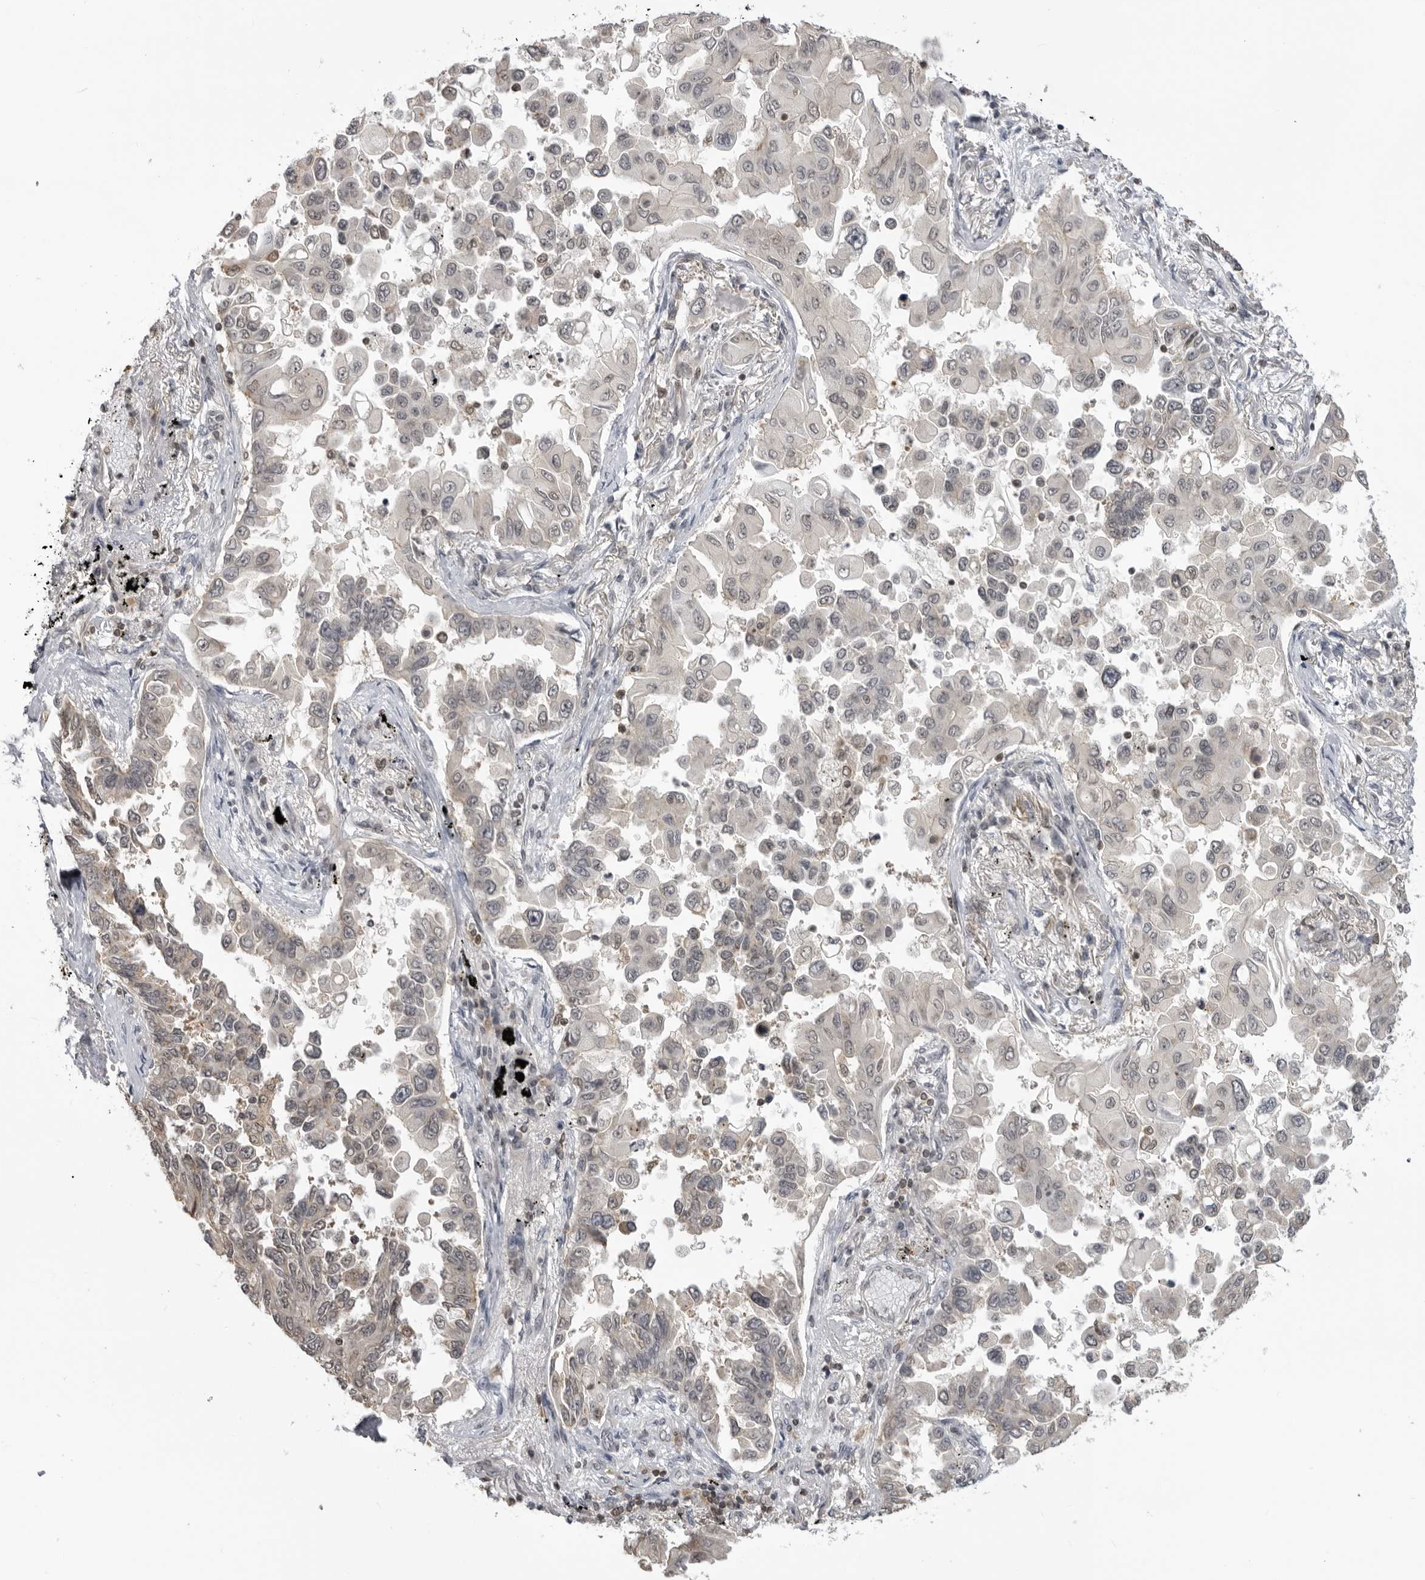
{"staining": {"intensity": "weak", "quantity": "25%-75%", "location": "cytoplasmic/membranous,nuclear"}, "tissue": "lung cancer", "cell_type": "Tumor cells", "image_type": "cancer", "snomed": [{"axis": "morphology", "description": "Adenocarcinoma, NOS"}, {"axis": "topography", "description": "Lung"}], "caption": "Human lung adenocarcinoma stained for a protein (brown) exhibits weak cytoplasmic/membranous and nuclear positive expression in about 25%-75% of tumor cells.", "gene": "PDCL3", "patient": {"sex": "female", "age": 67}}